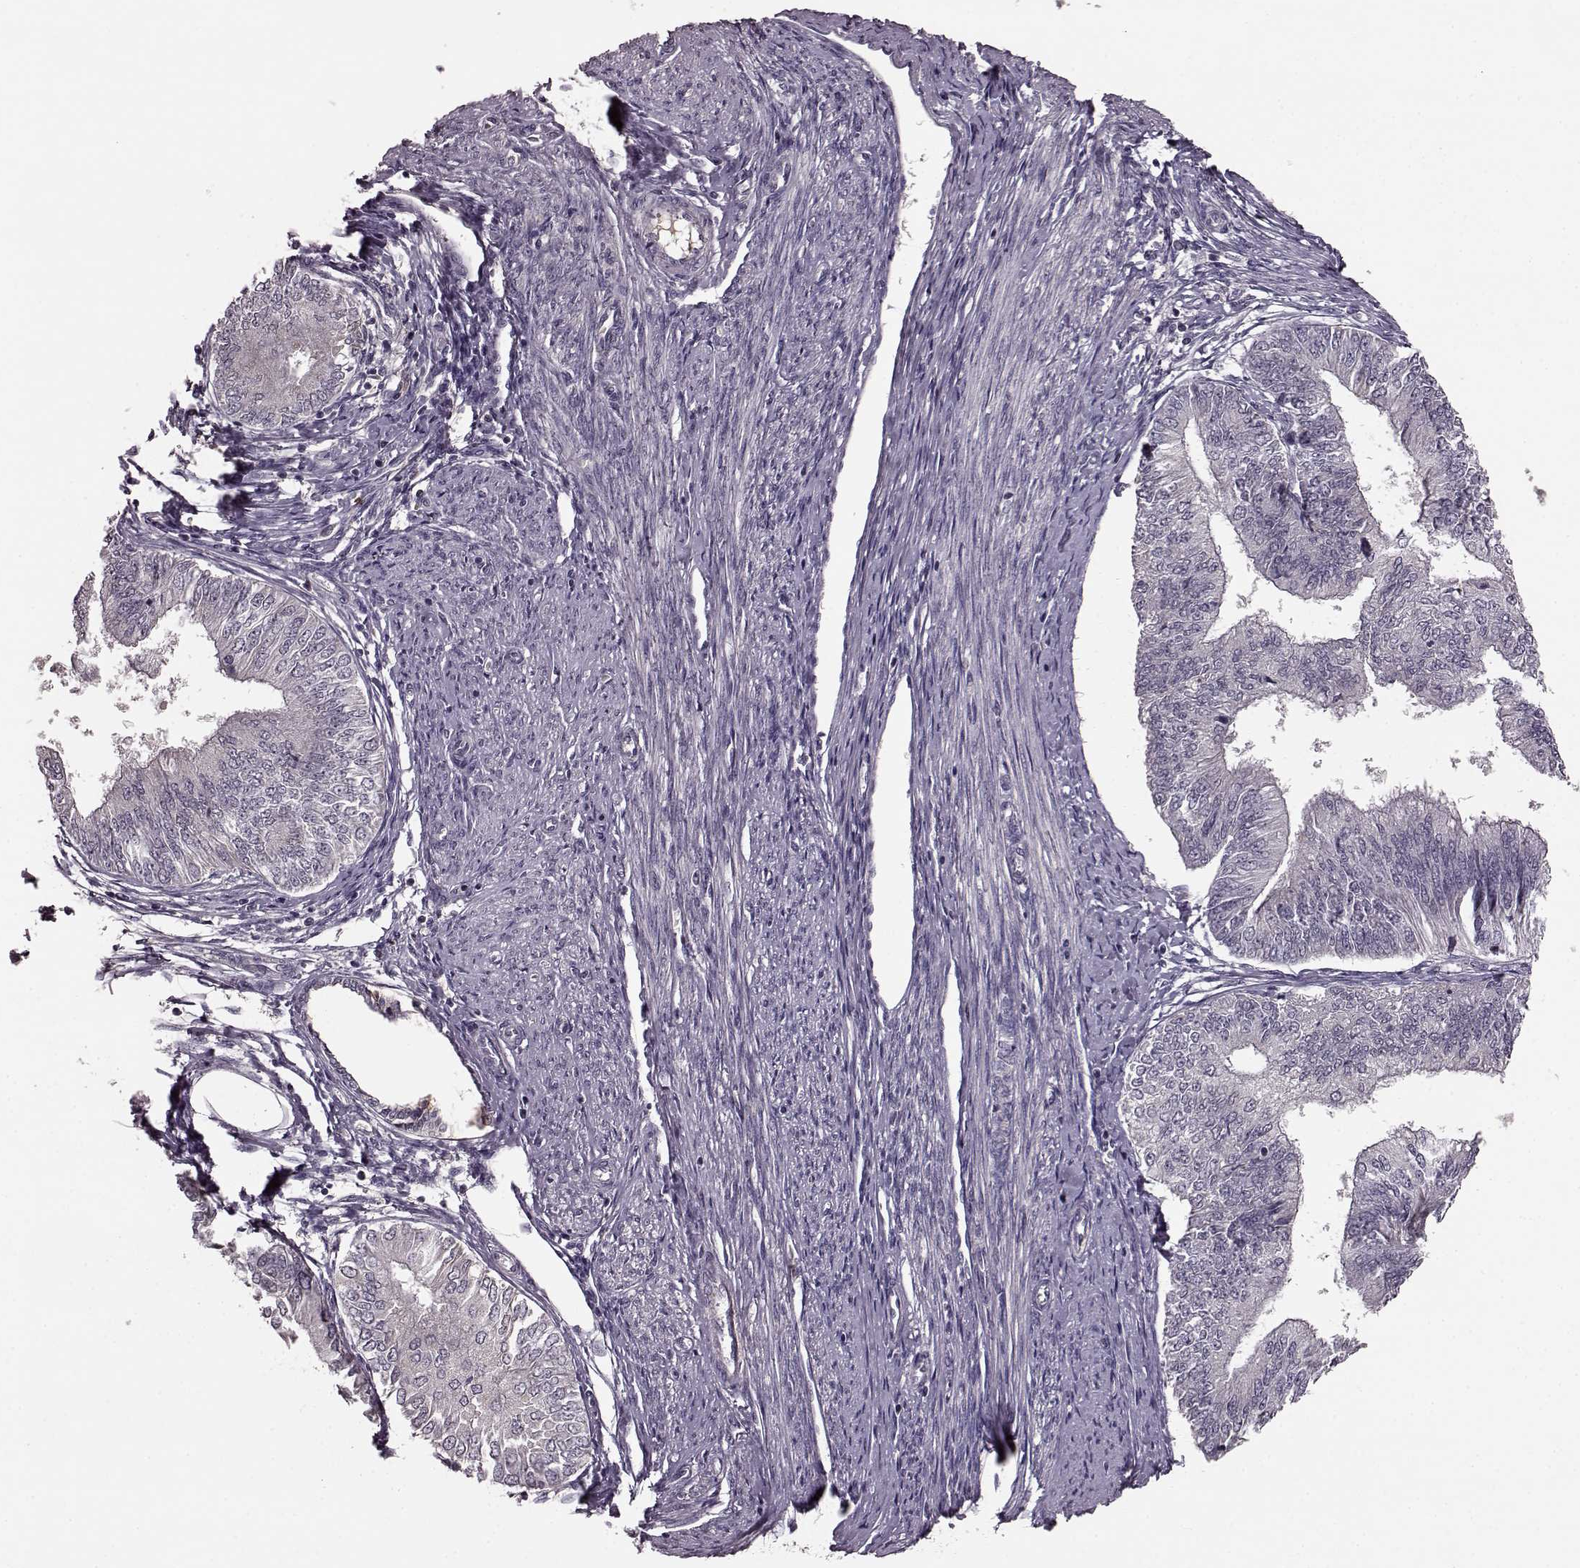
{"staining": {"intensity": "negative", "quantity": "none", "location": "none"}, "tissue": "endometrial cancer", "cell_type": "Tumor cells", "image_type": "cancer", "snomed": [{"axis": "morphology", "description": "Adenocarcinoma, NOS"}, {"axis": "topography", "description": "Endometrium"}], "caption": "An image of human adenocarcinoma (endometrial) is negative for staining in tumor cells.", "gene": "NRL", "patient": {"sex": "female", "age": 58}}